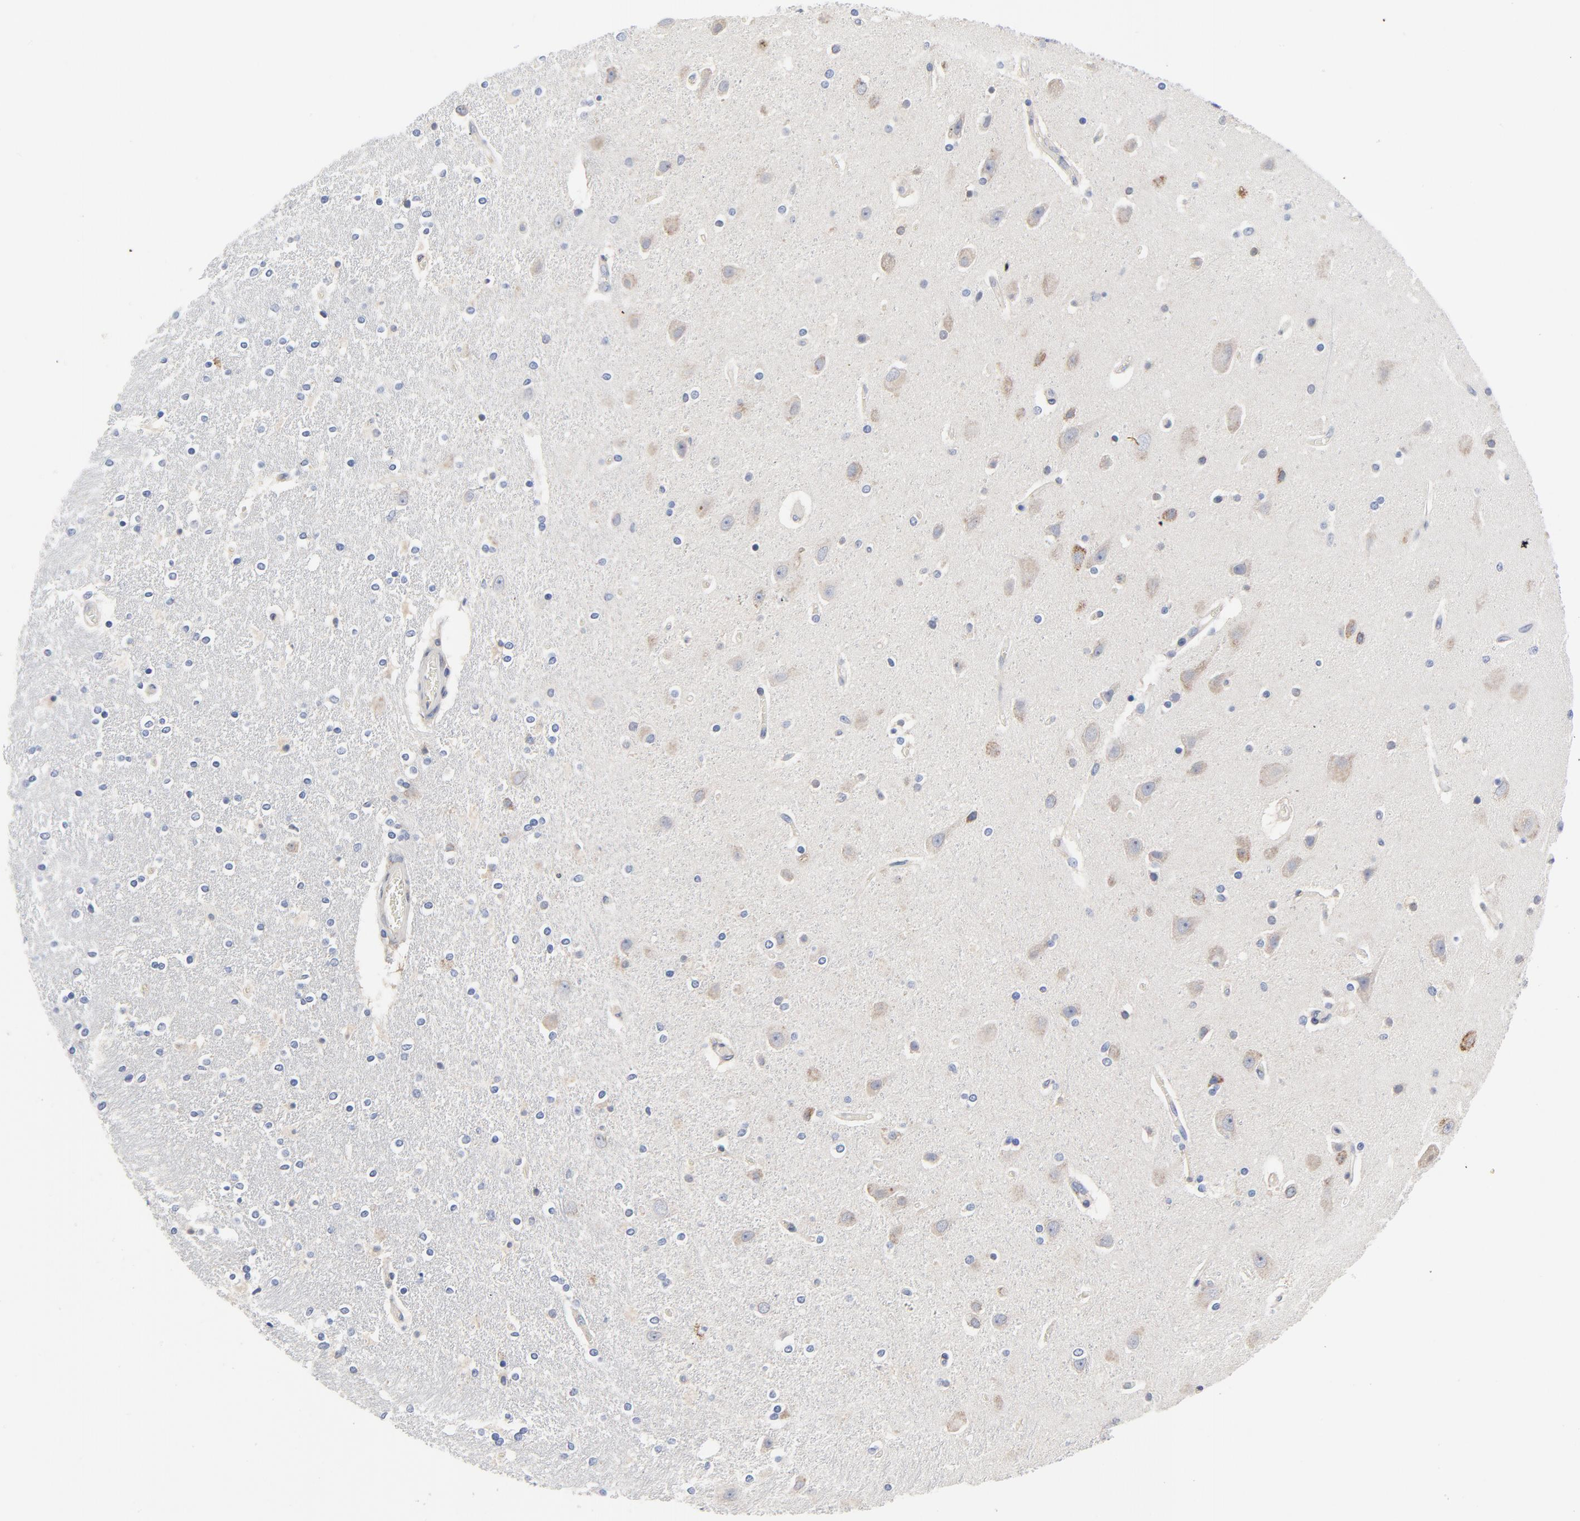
{"staining": {"intensity": "negative", "quantity": "none", "location": "none"}, "tissue": "caudate", "cell_type": "Glial cells", "image_type": "normal", "snomed": [{"axis": "morphology", "description": "Normal tissue, NOS"}, {"axis": "topography", "description": "Lateral ventricle wall"}], "caption": "Immunohistochemistry (IHC) micrograph of normal caudate stained for a protein (brown), which reveals no expression in glial cells. (DAB (3,3'-diaminobenzidine) immunohistochemistry (IHC) visualized using brightfield microscopy, high magnification).", "gene": "VAV2", "patient": {"sex": "female", "age": 54}}